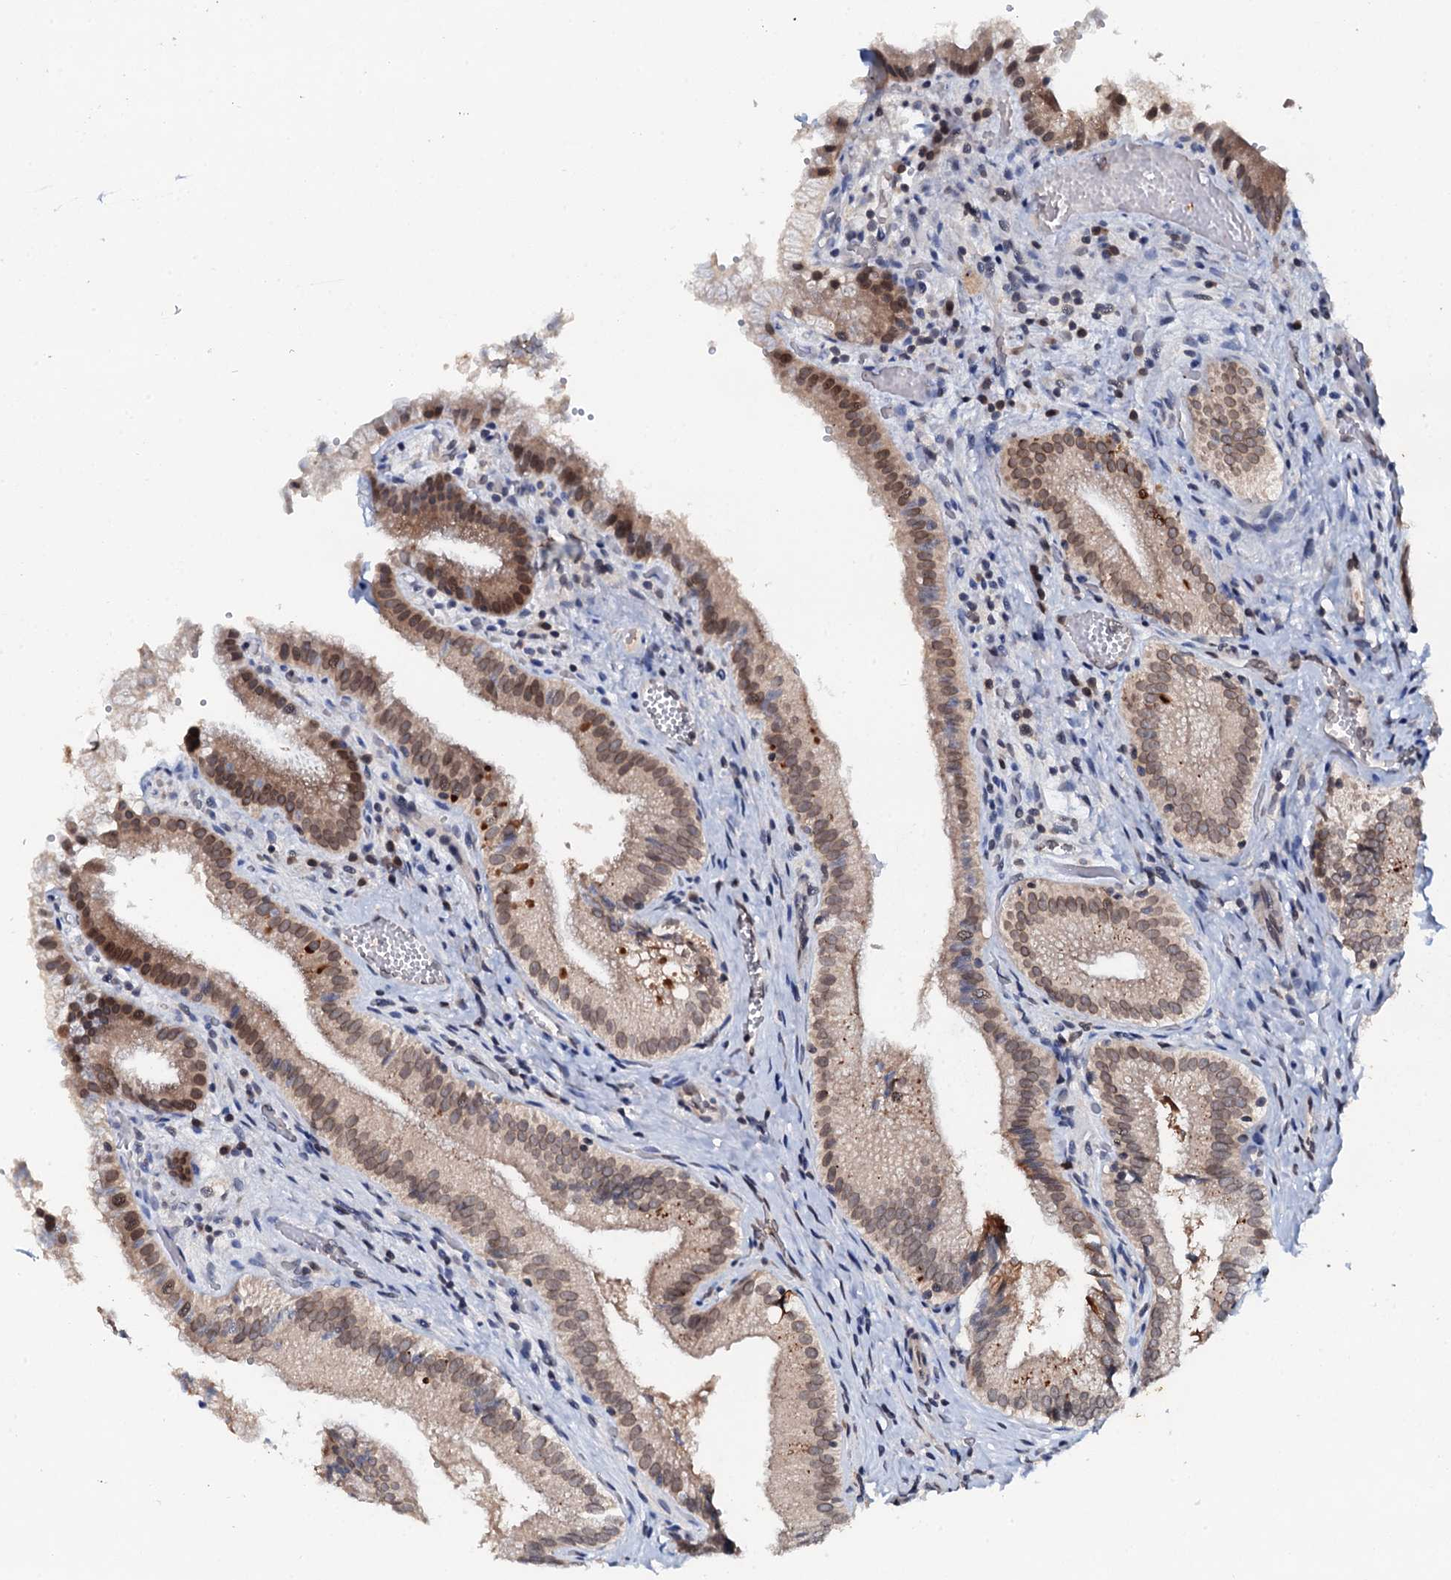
{"staining": {"intensity": "moderate", "quantity": "25%-75%", "location": "cytoplasmic/membranous,nuclear"}, "tissue": "gallbladder", "cell_type": "Glandular cells", "image_type": "normal", "snomed": [{"axis": "morphology", "description": "Normal tissue, NOS"}, {"axis": "topography", "description": "Gallbladder"}], "caption": "DAB immunohistochemical staining of benign gallbladder exhibits moderate cytoplasmic/membranous,nuclear protein staining in about 25%-75% of glandular cells.", "gene": "SNTA1", "patient": {"sex": "female", "age": 30}}